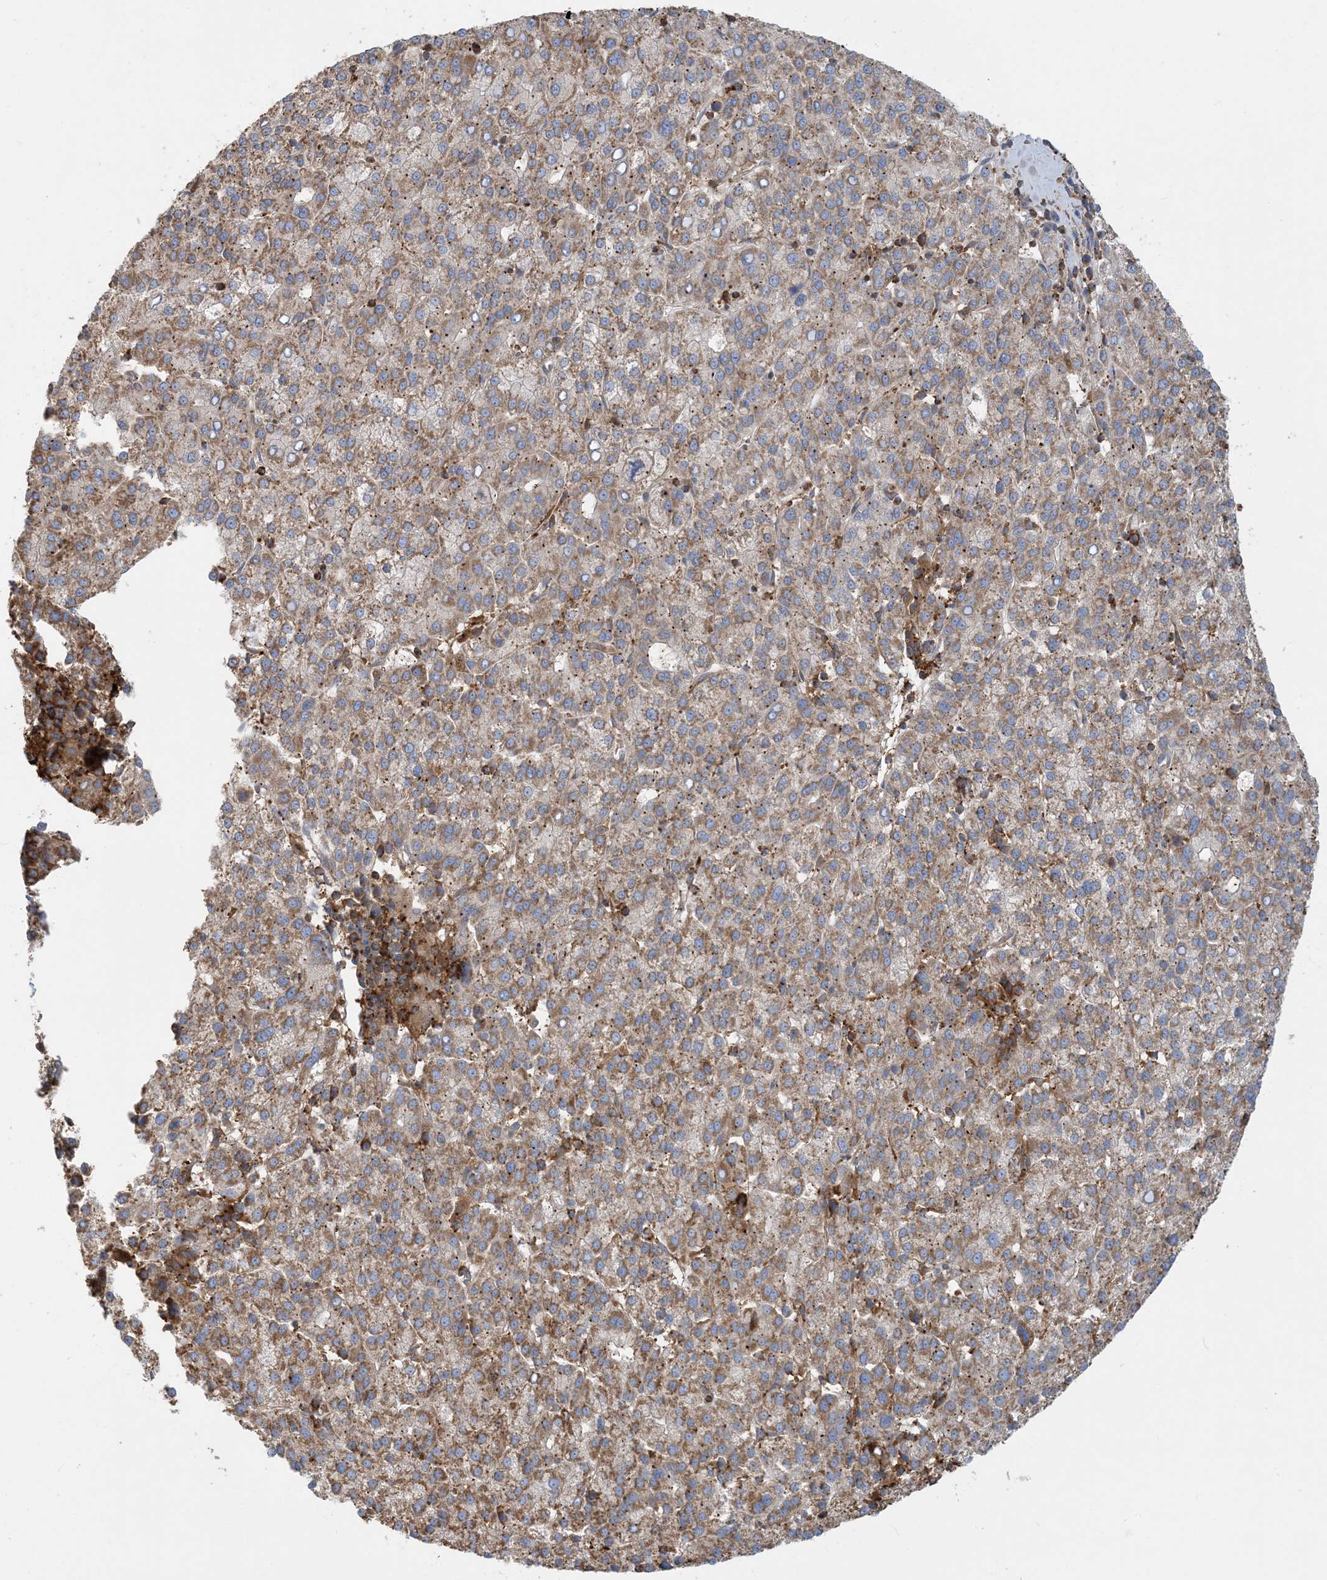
{"staining": {"intensity": "moderate", "quantity": ">75%", "location": "cytoplasmic/membranous"}, "tissue": "liver cancer", "cell_type": "Tumor cells", "image_type": "cancer", "snomed": [{"axis": "morphology", "description": "Carcinoma, Hepatocellular, NOS"}, {"axis": "topography", "description": "Liver"}], "caption": "Immunohistochemistry (IHC) of human liver hepatocellular carcinoma exhibits medium levels of moderate cytoplasmic/membranous positivity in about >75% of tumor cells.", "gene": "SFMBT2", "patient": {"sex": "female", "age": 58}}